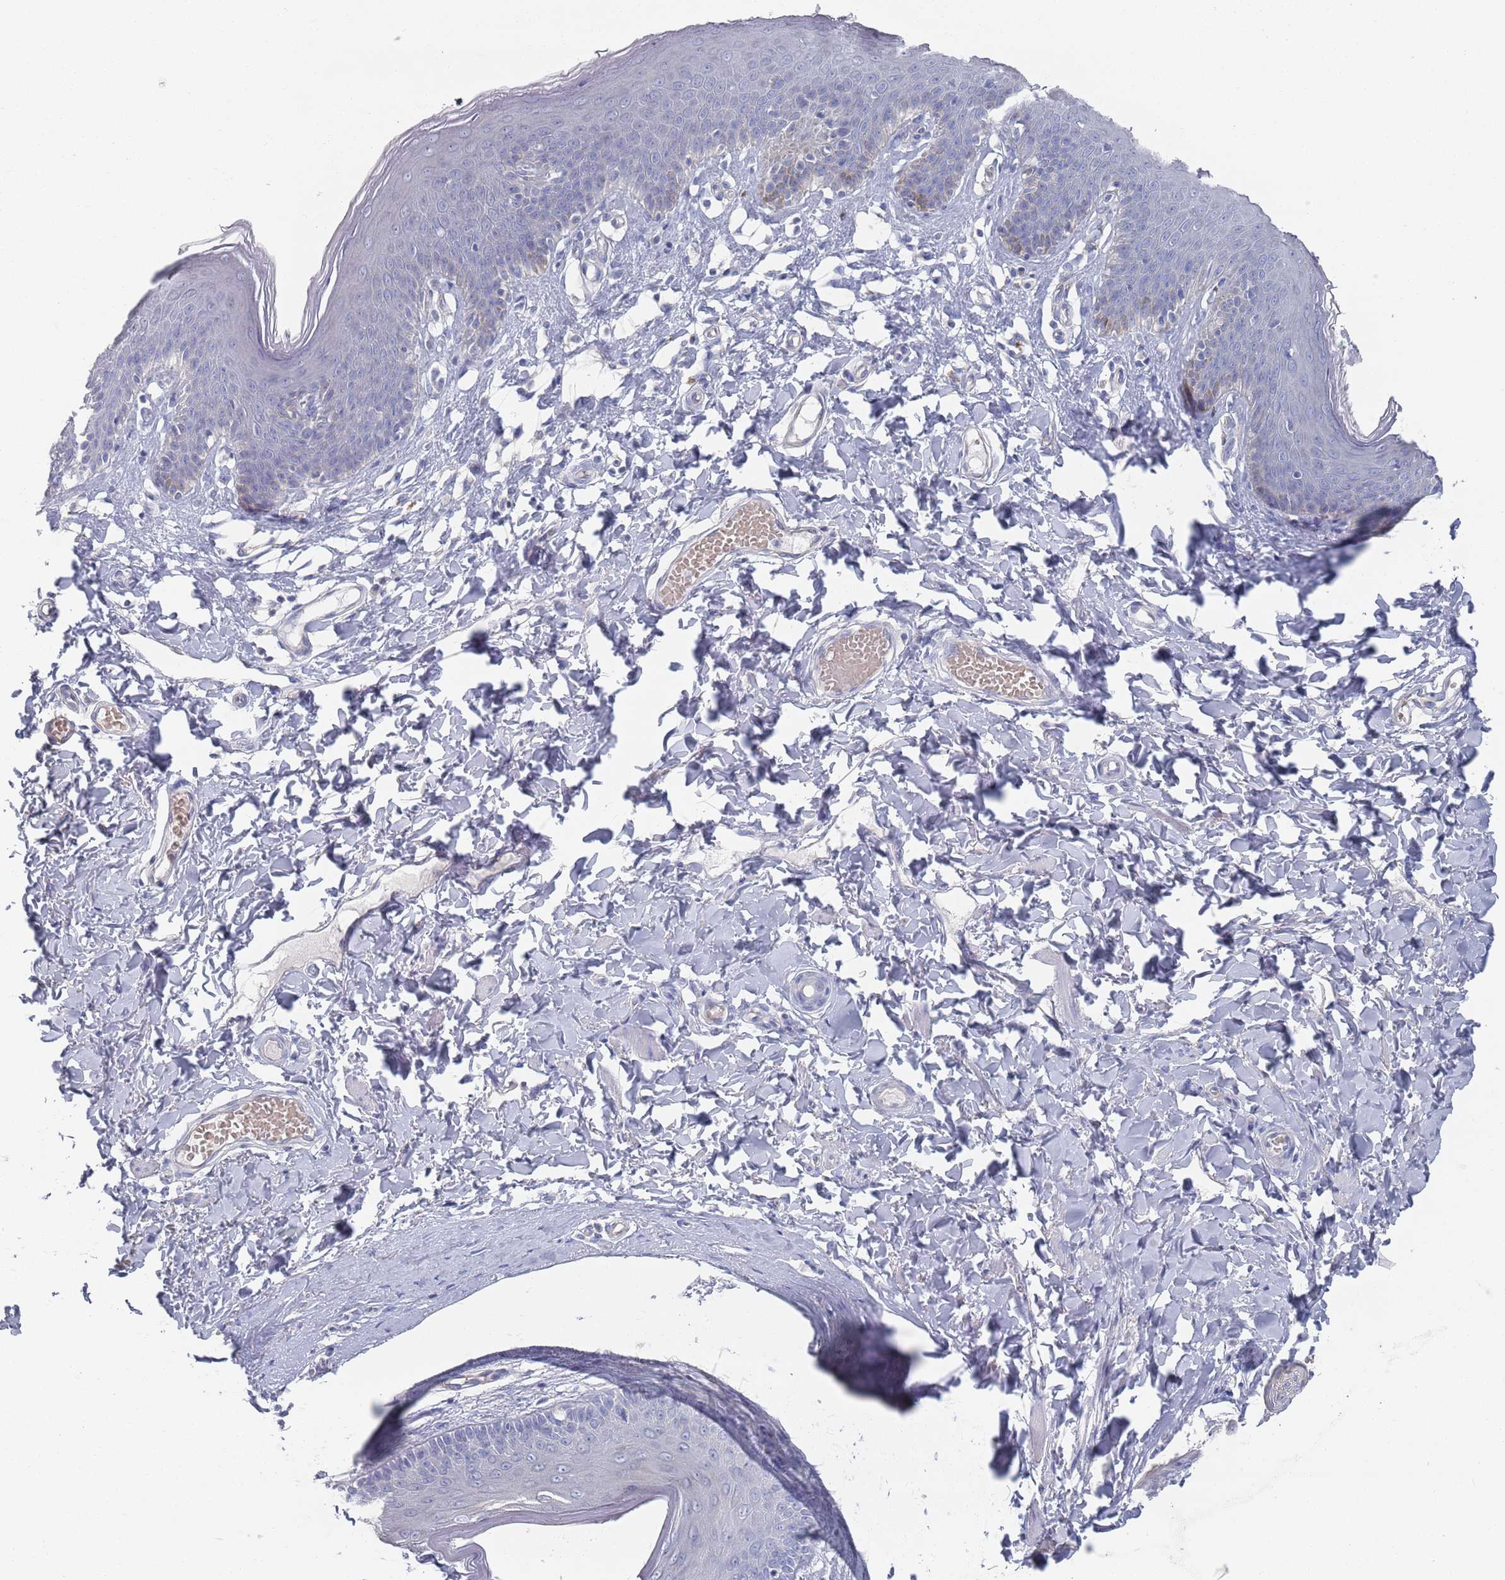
{"staining": {"intensity": "negative", "quantity": "none", "location": "none"}, "tissue": "skin", "cell_type": "Epidermal cells", "image_type": "normal", "snomed": [{"axis": "morphology", "description": "Normal tissue, NOS"}, {"axis": "topography", "description": "Vulva"}], "caption": "An immunohistochemistry histopathology image of unremarkable skin is shown. There is no staining in epidermal cells of skin. (Stains: DAB (3,3'-diaminobenzidine) IHC with hematoxylin counter stain, Microscopy: brightfield microscopy at high magnification).", "gene": "TMCO3", "patient": {"sex": "female", "age": 66}}